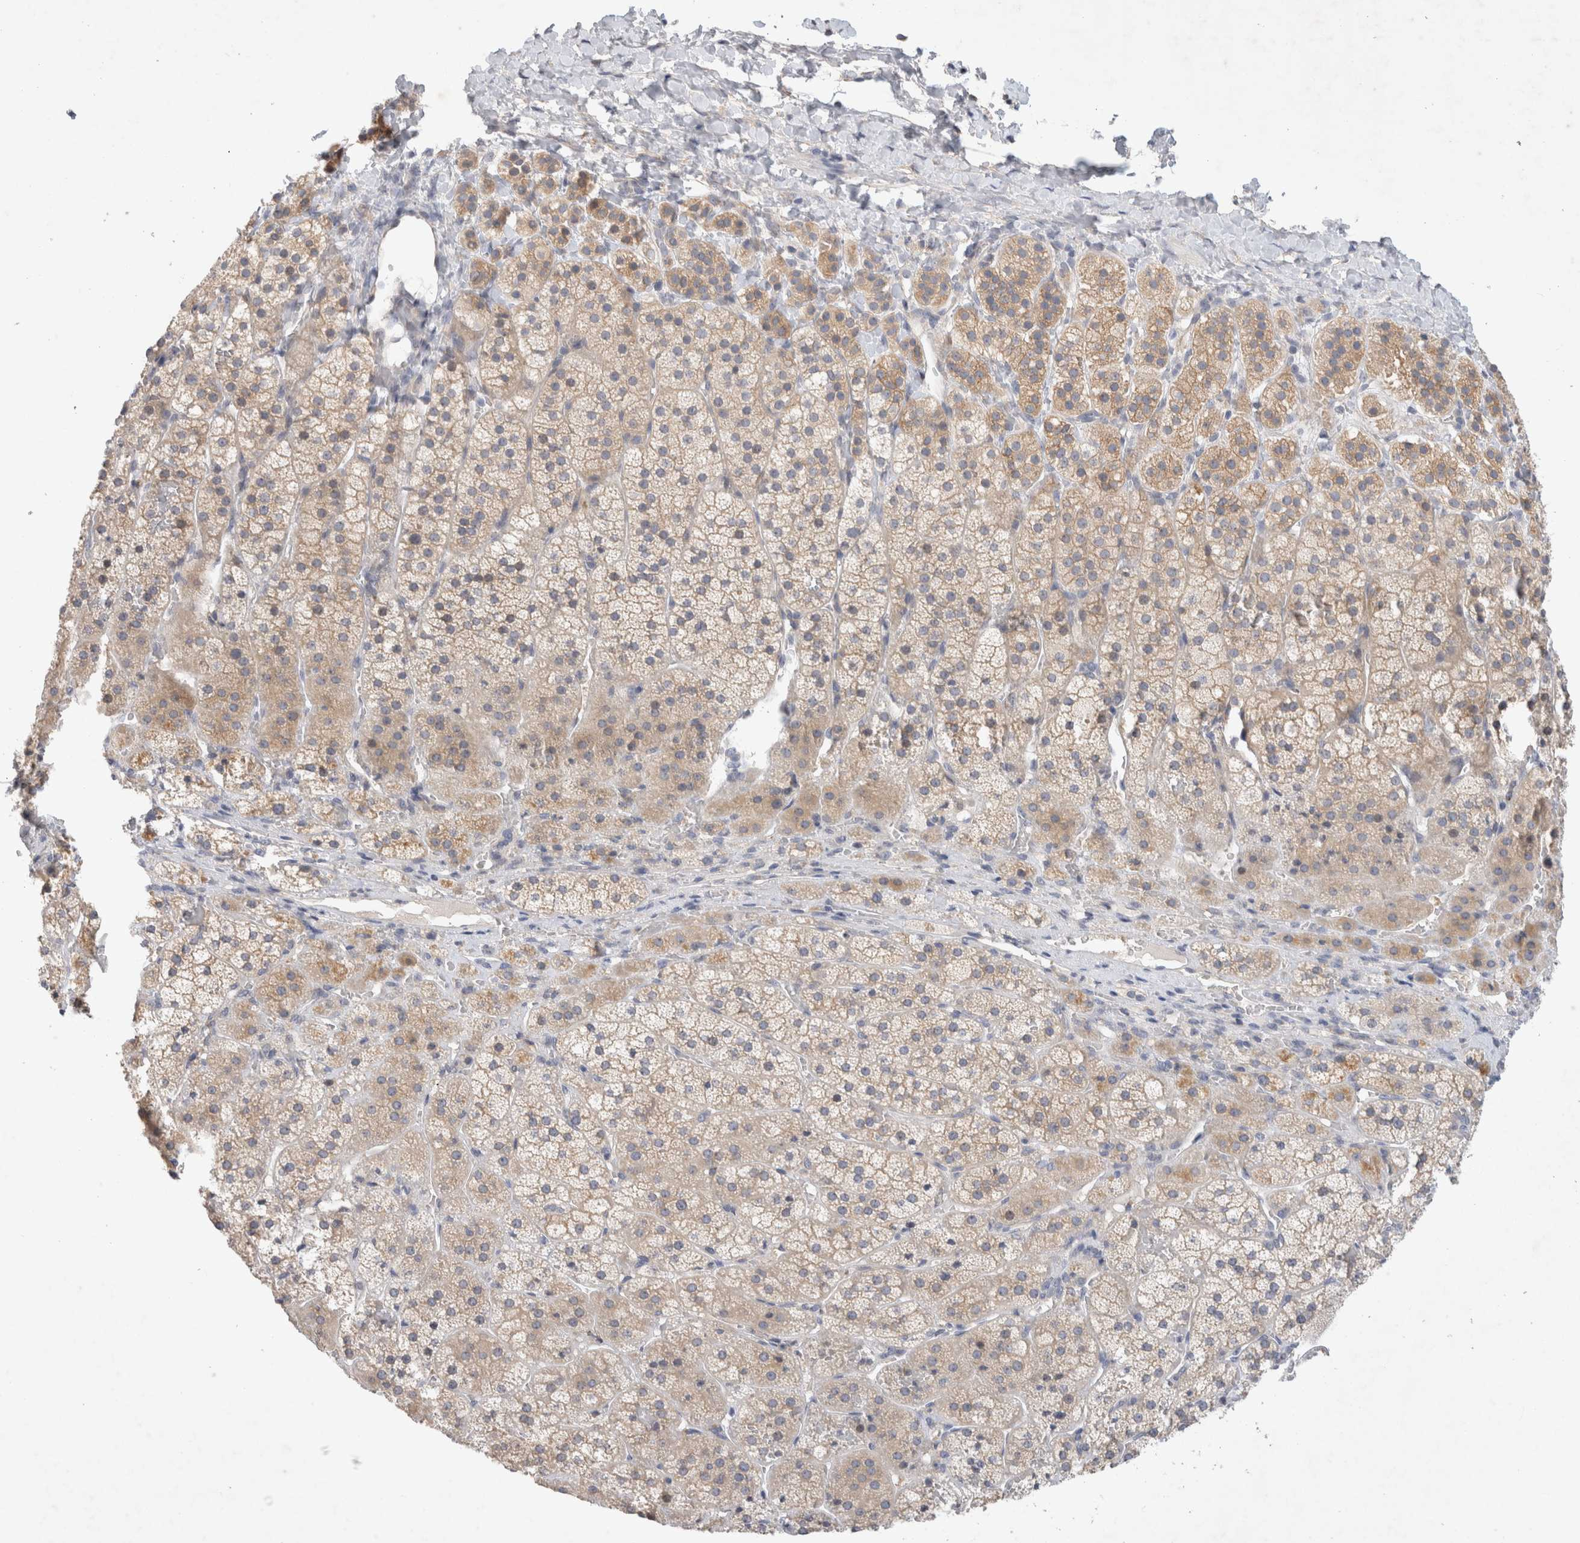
{"staining": {"intensity": "weak", "quantity": "25%-75%", "location": "cytoplasmic/membranous"}, "tissue": "adrenal gland", "cell_type": "Glandular cells", "image_type": "normal", "snomed": [{"axis": "morphology", "description": "Normal tissue, NOS"}, {"axis": "topography", "description": "Adrenal gland"}], "caption": "Immunohistochemistry (DAB (3,3'-diaminobenzidine)) staining of benign adrenal gland shows weak cytoplasmic/membranous protein positivity in approximately 25%-75% of glandular cells.", "gene": "NEDD4L", "patient": {"sex": "female", "age": 44}}